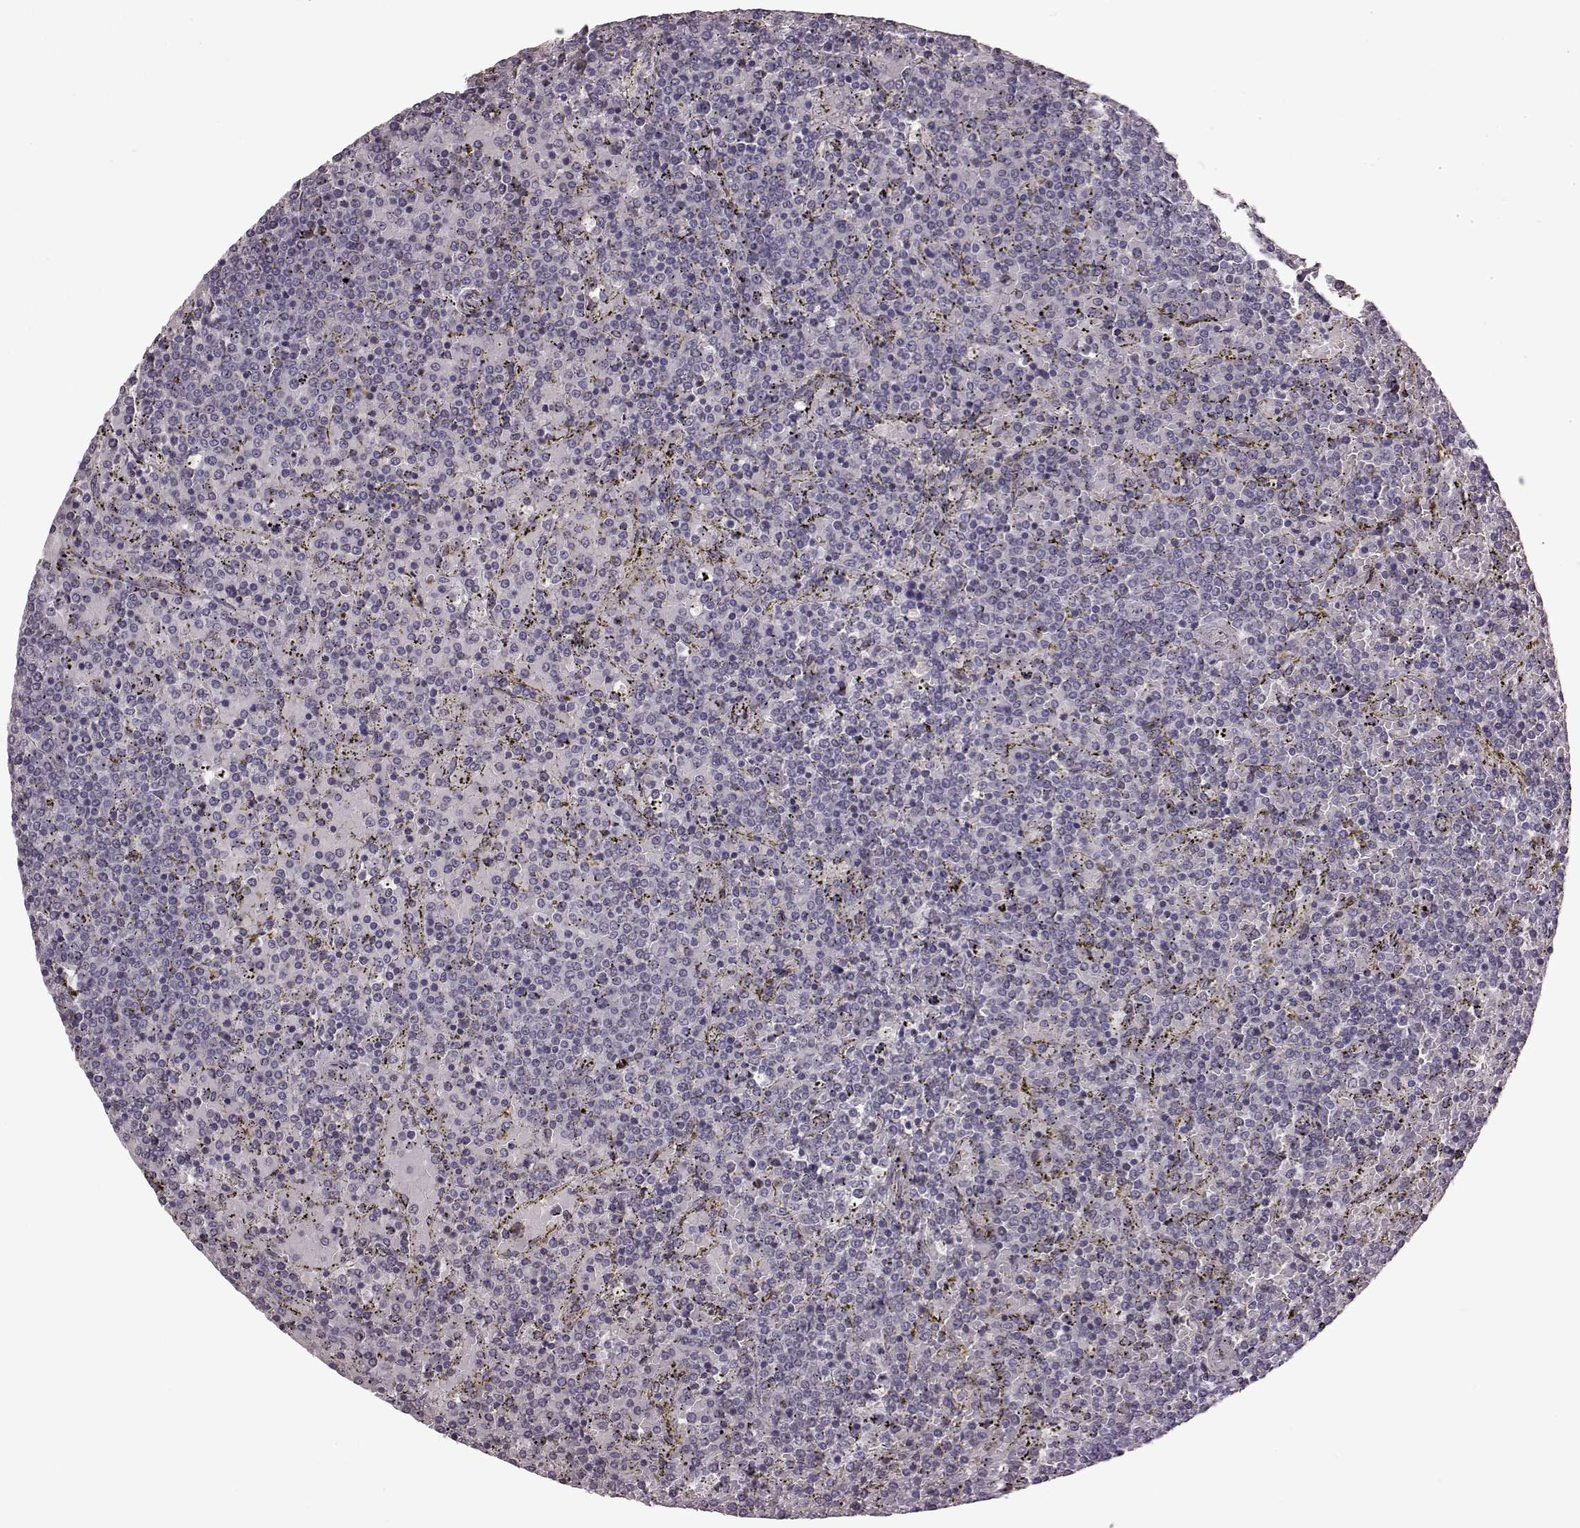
{"staining": {"intensity": "negative", "quantity": "none", "location": "none"}, "tissue": "lymphoma", "cell_type": "Tumor cells", "image_type": "cancer", "snomed": [{"axis": "morphology", "description": "Malignant lymphoma, non-Hodgkin's type, Low grade"}, {"axis": "topography", "description": "Spleen"}], "caption": "Micrograph shows no protein staining in tumor cells of low-grade malignant lymphoma, non-Hodgkin's type tissue.", "gene": "TSKS", "patient": {"sex": "female", "age": 77}}